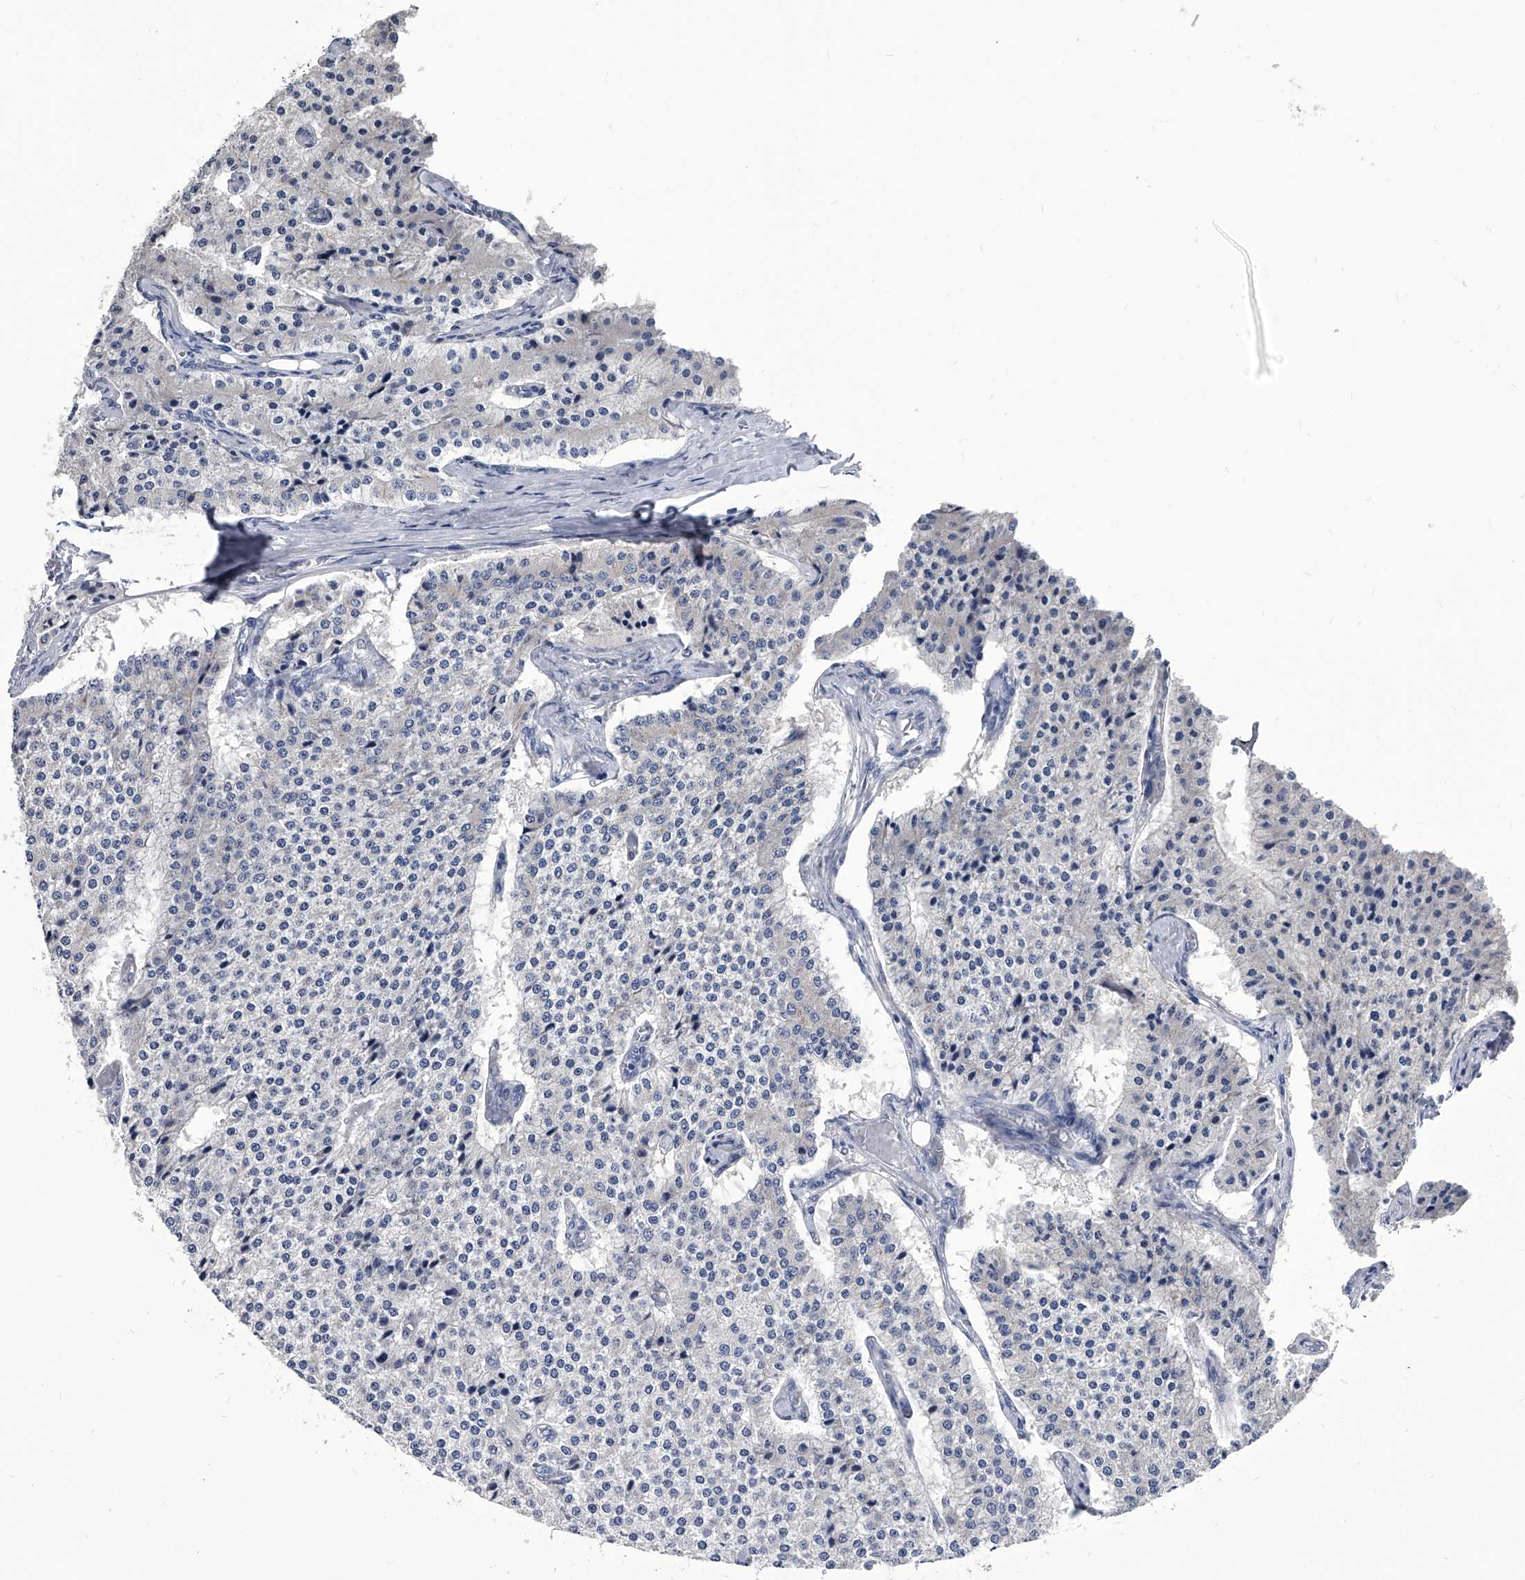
{"staining": {"intensity": "negative", "quantity": "none", "location": "none"}, "tissue": "carcinoid", "cell_type": "Tumor cells", "image_type": "cancer", "snomed": [{"axis": "morphology", "description": "Carcinoid, malignant, NOS"}, {"axis": "topography", "description": "Colon"}], "caption": "Carcinoid stained for a protein using immunohistochemistry (IHC) reveals no staining tumor cells.", "gene": "SPP1", "patient": {"sex": "female", "age": 52}}